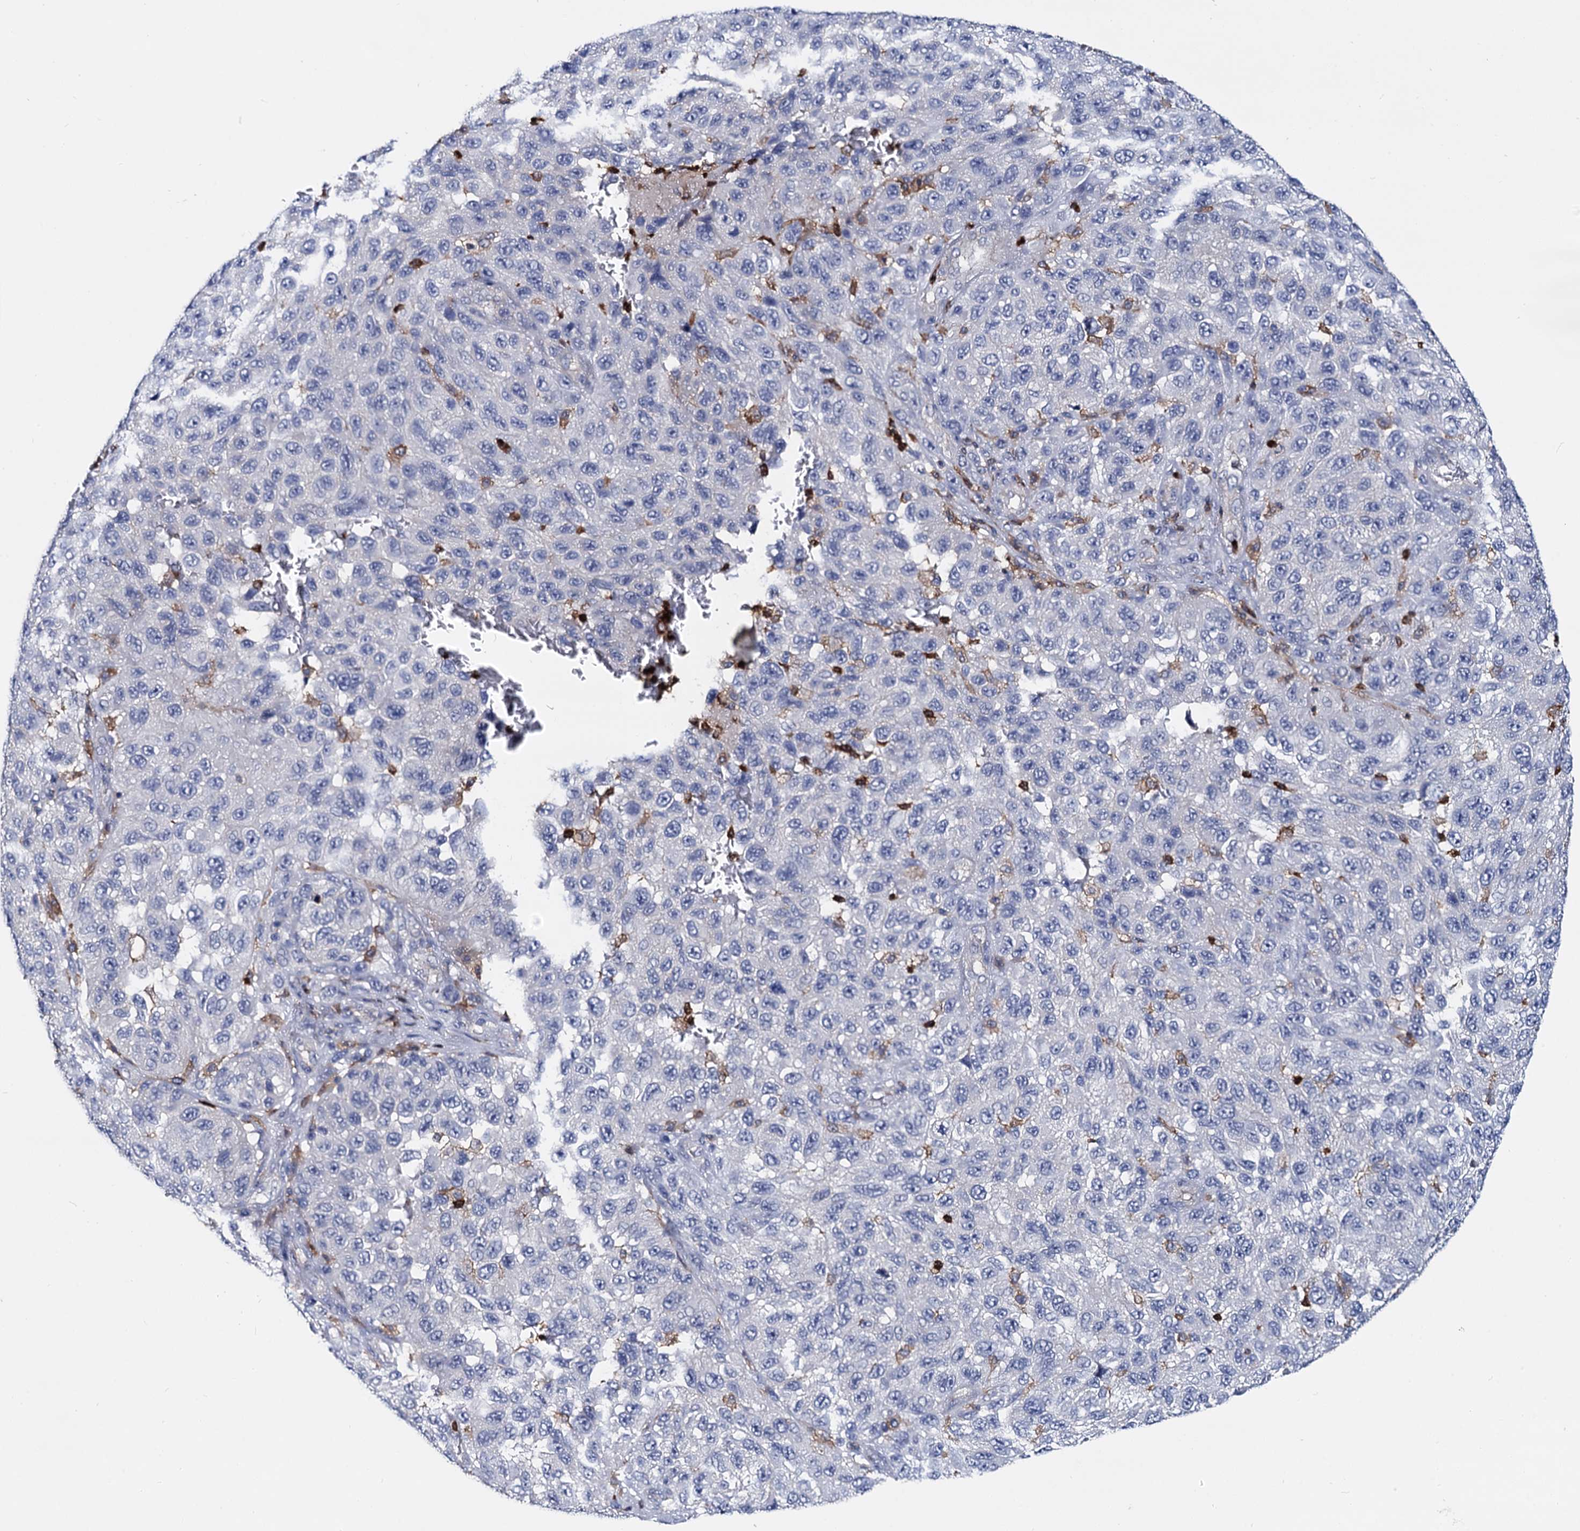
{"staining": {"intensity": "negative", "quantity": "none", "location": "none"}, "tissue": "melanoma", "cell_type": "Tumor cells", "image_type": "cancer", "snomed": [{"axis": "morphology", "description": "Normal tissue, NOS"}, {"axis": "morphology", "description": "Malignant melanoma, NOS"}, {"axis": "topography", "description": "Skin"}], "caption": "The histopathology image demonstrates no staining of tumor cells in melanoma. The staining was performed using DAB (3,3'-diaminobenzidine) to visualize the protein expression in brown, while the nuclei were stained in blue with hematoxylin (Magnification: 20x).", "gene": "RHOG", "patient": {"sex": "female", "age": 96}}